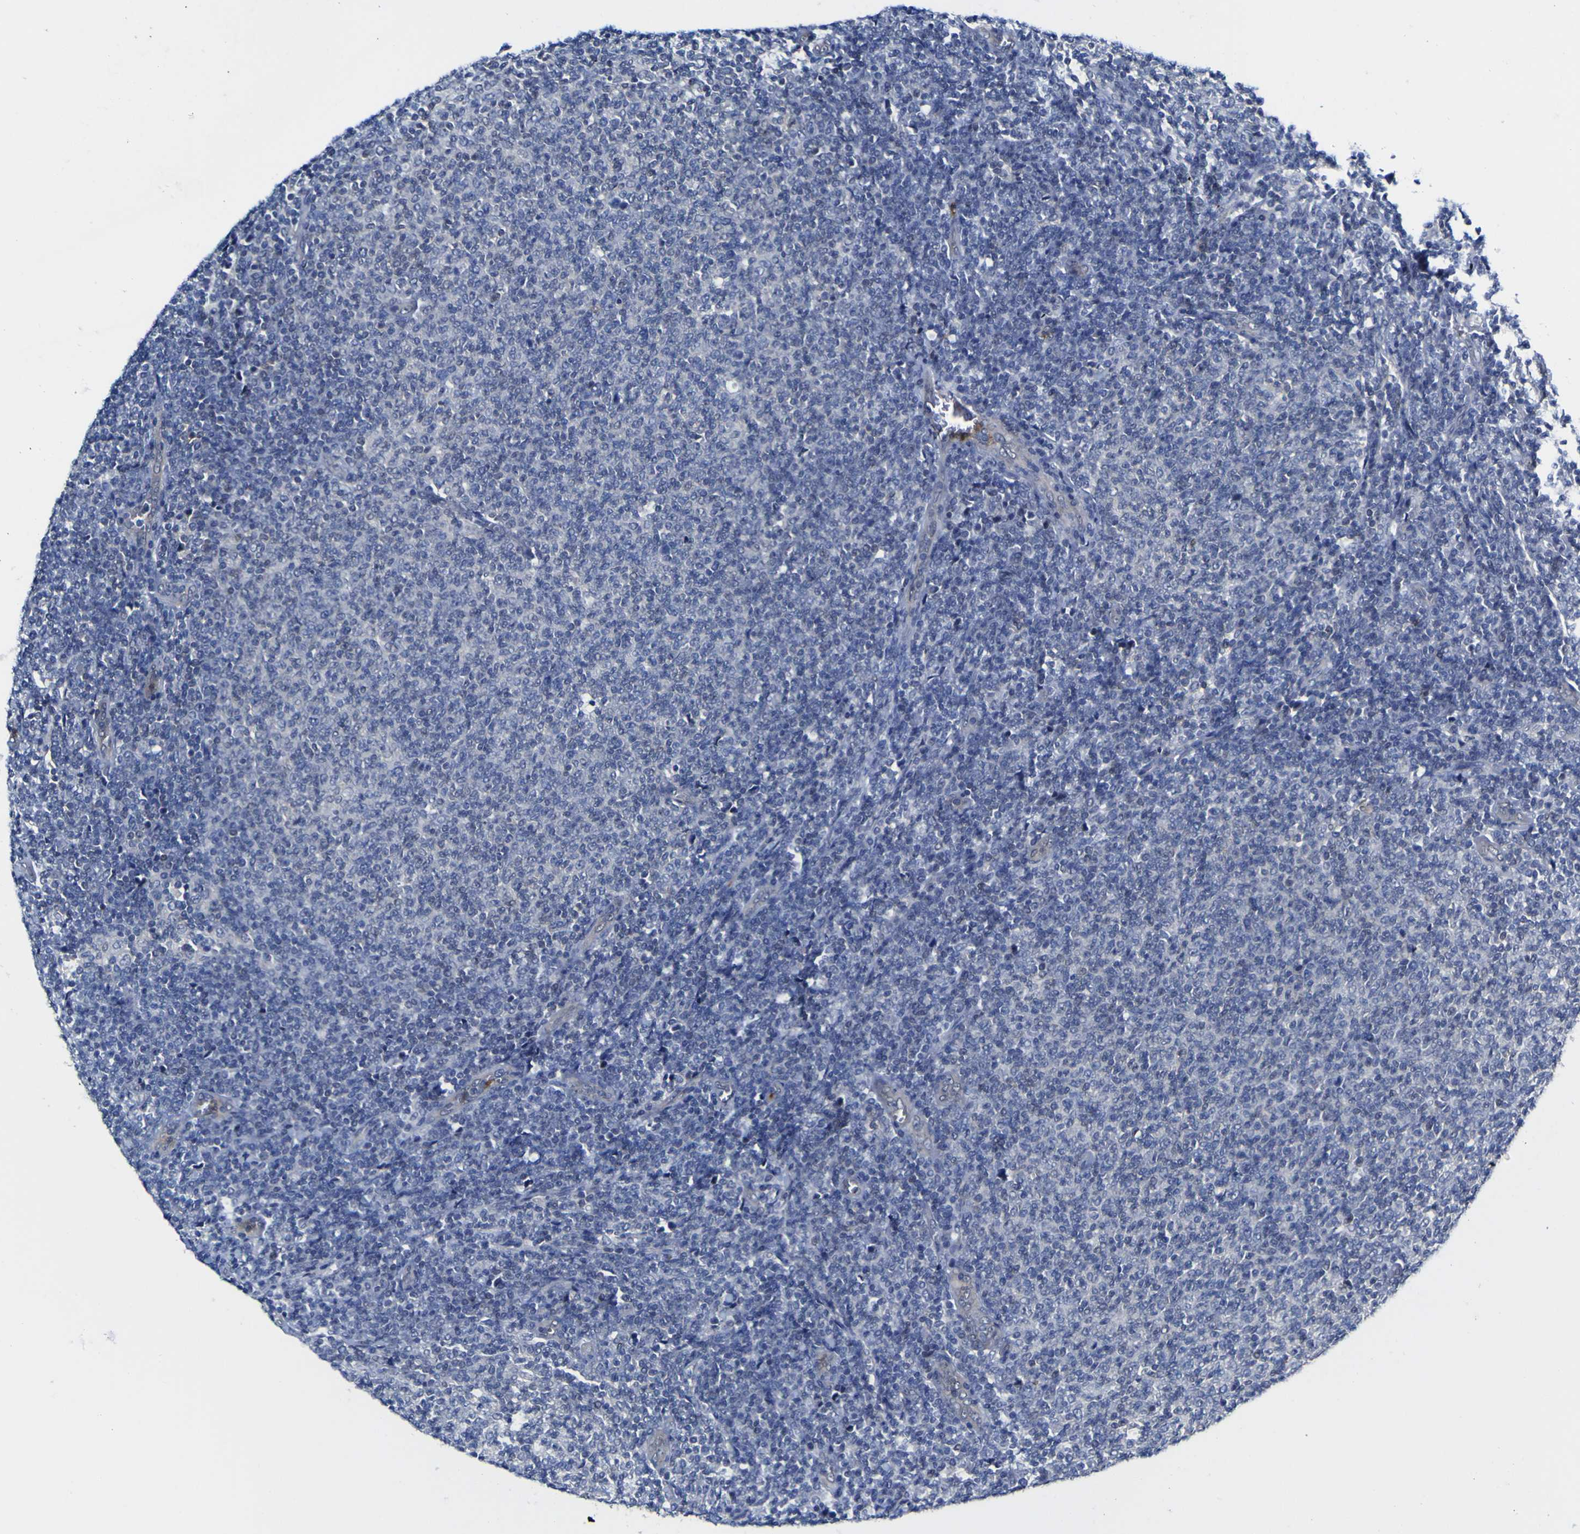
{"staining": {"intensity": "negative", "quantity": "none", "location": "none"}, "tissue": "lymphoma", "cell_type": "Tumor cells", "image_type": "cancer", "snomed": [{"axis": "morphology", "description": "Malignant lymphoma, non-Hodgkin's type, Low grade"}, {"axis": "topography", "description": "Lymph node"}], "caption": "High power microscopy photomicrograph of an immunohistochemistry histopathology image of lymphoma, revealing no significant staining in tumor cells.", "gene": "CASP6", "patient": {"sex": "male", "age": 66}}